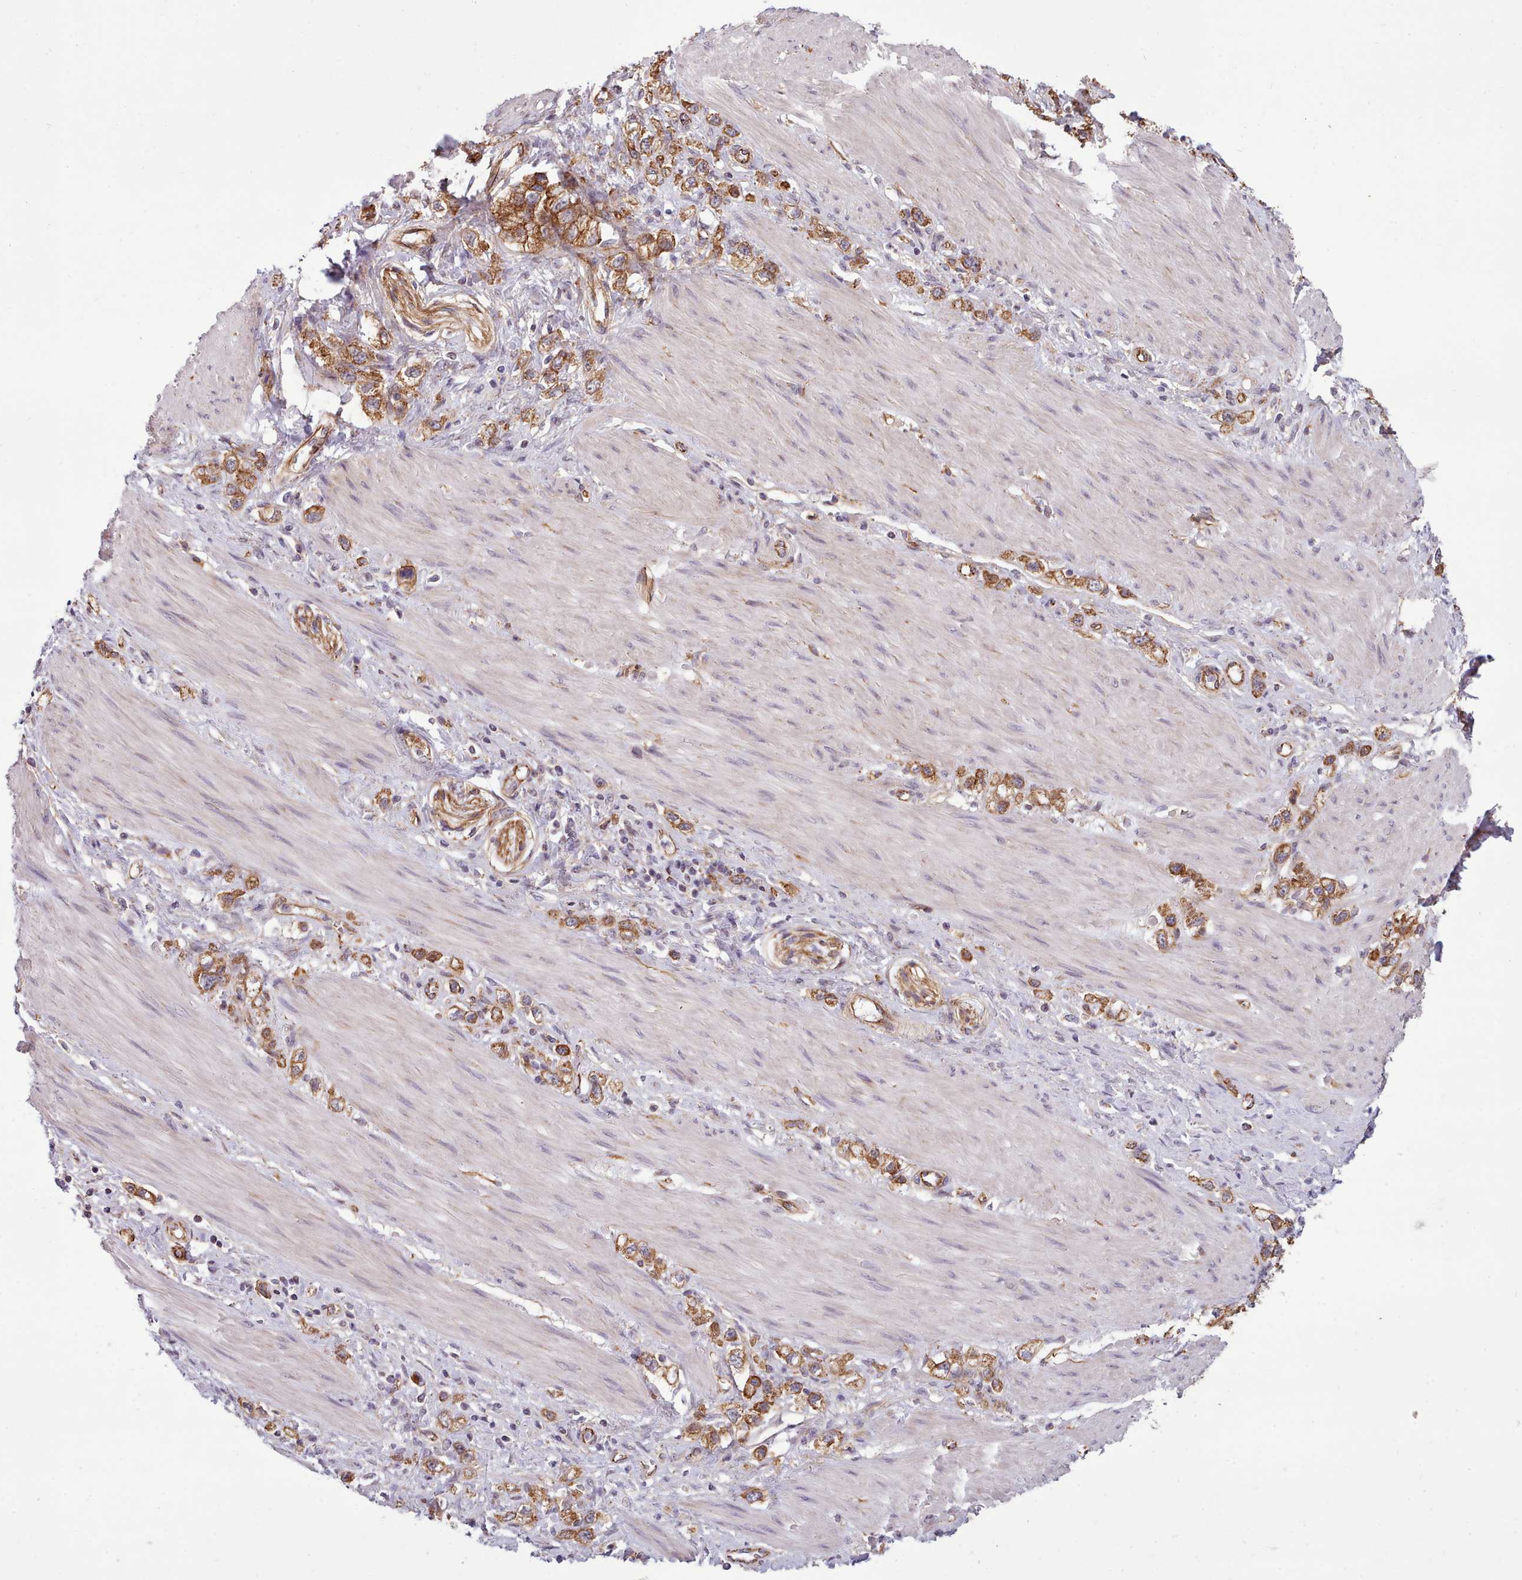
{"staining": {"intensity": "moderate", "quantity": ">75%", "location": "cytoplasmic/membranous"}, "tissue": "stomach cancer", "cell_type": "Tumor cells", "image_type": "cancer", "snomed": [{"axis": "morphology", "description": "Adenocarcinoma, NOS"}, {"axis": "topography", "description": "Stomach"}], "caption": "Stomach cancer (adenocarcinoma) tissue demonstrates moderate cytoplasmic/membranous positivity in about >75% of tumor cells", "gene": "MRPL46", "patient": {"sex": "female", "age": 65}}